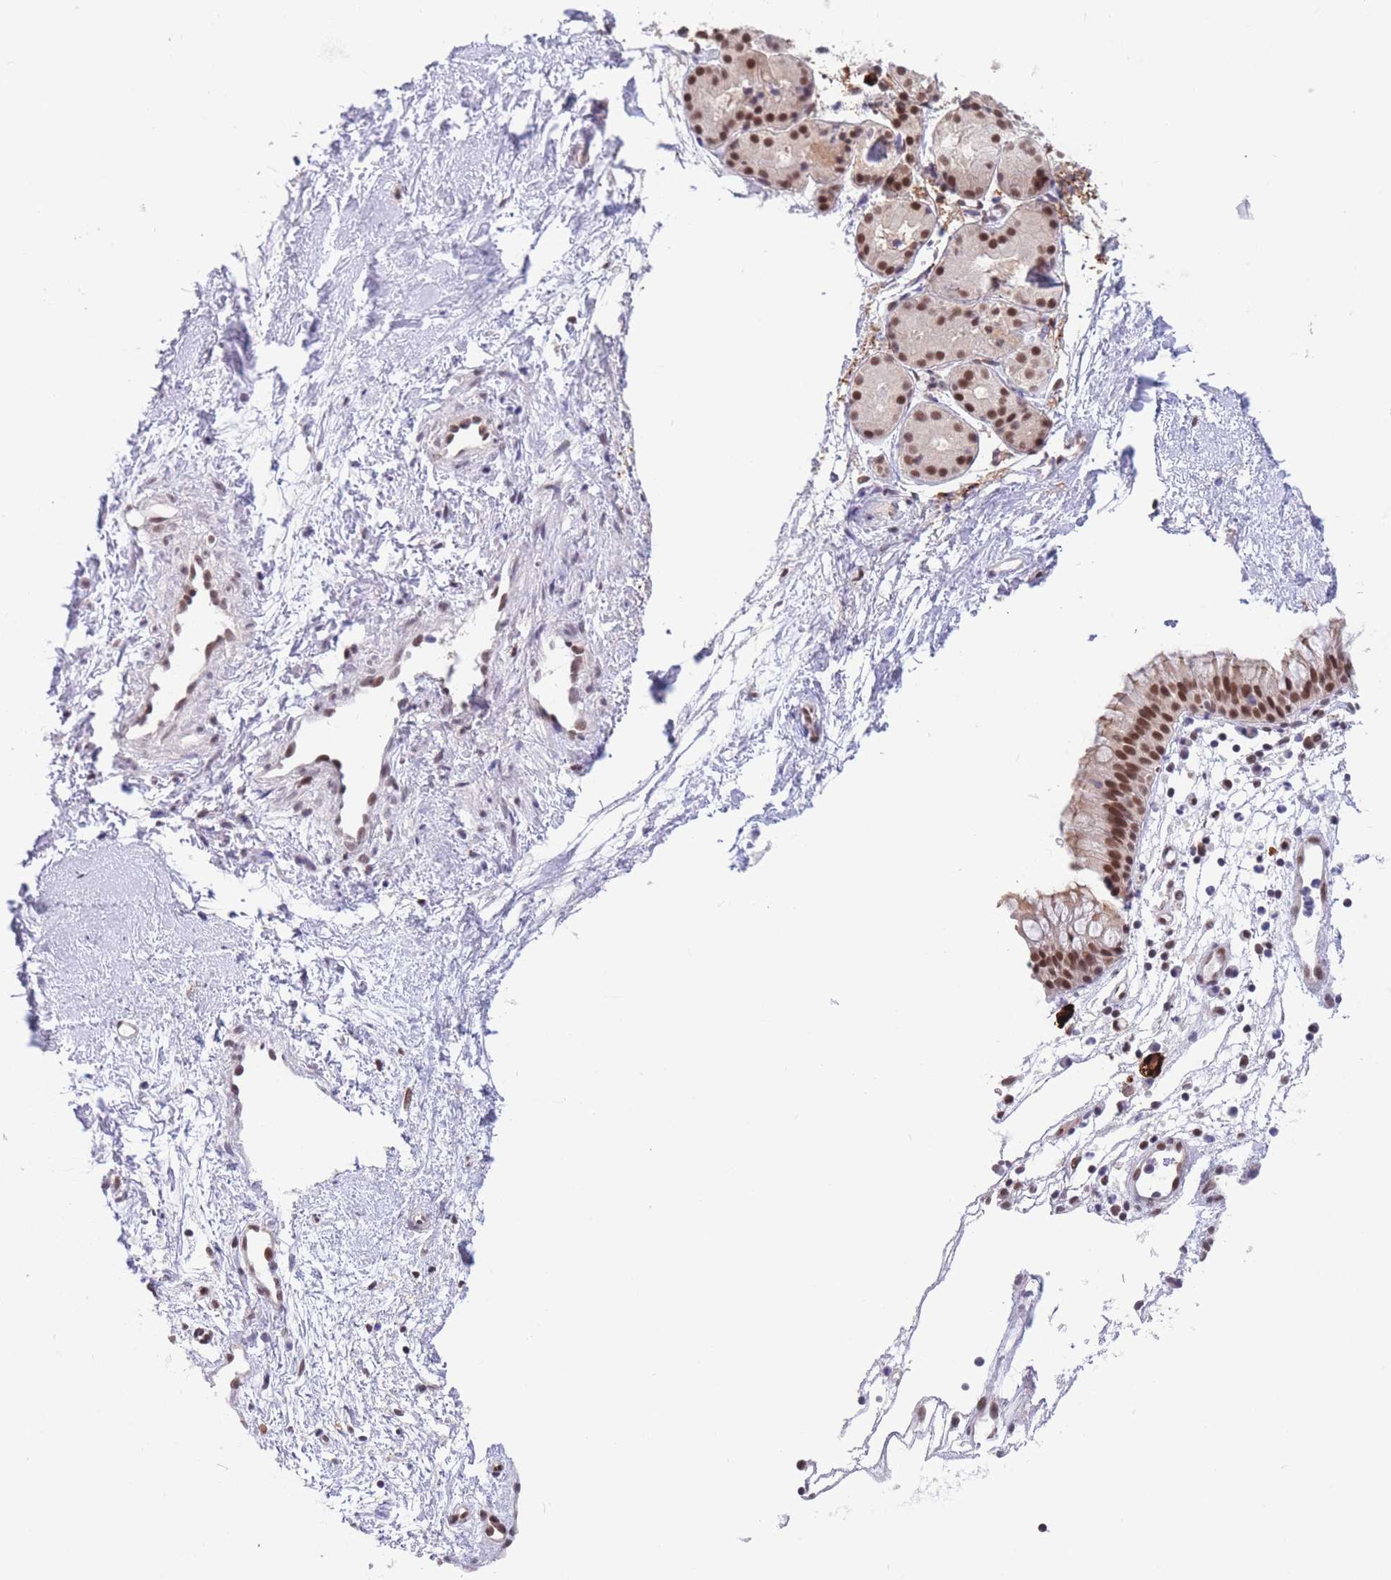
{"staining": {"intensity": "moderate", "quantity": ">75%", "location": "nuclear"}, "tissue": "nasopharynx", "cell_type": "Respiratory epithelial cells", "image_type": "normal", "snomed": [{"axis": "morphology", "description": "Normal tissue, NOS"}, {"axis": "topography", "description": "Nasopharynx"}], "caption": "Unremarkable nasopharynx displays moderate nuclear staining in about >75% of respiratory epithelial cells, visualized by immunohistochemistry.", "gene": "SMAD9", "patient": {"sex": "male", "age": 82}}